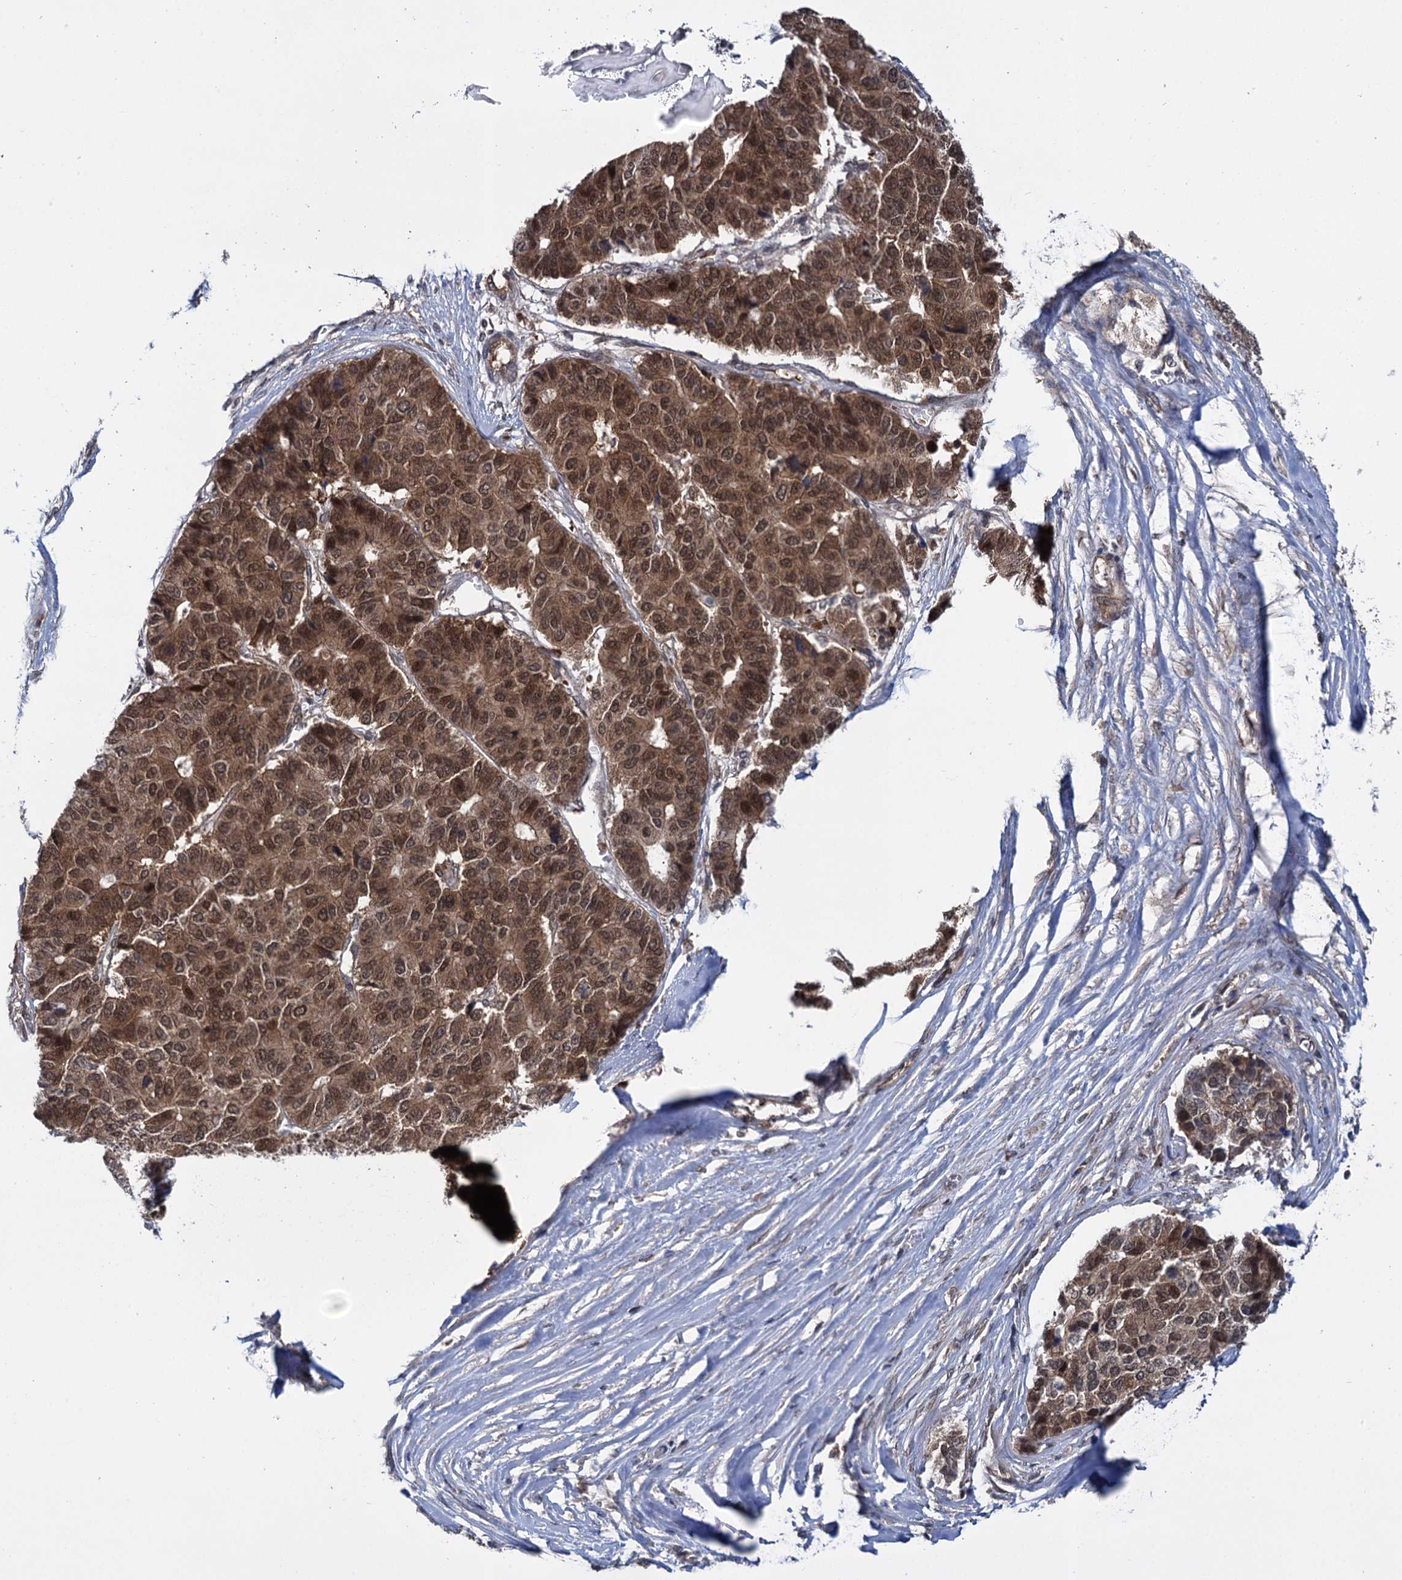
{"staining": {"intensity": "strong", "quantity": ">75%", "location": "cytoplasmic/membranous,nuclear"}, "tissue": "pancreatic cancer", "cell_type": "Tumor cells", "image_type": "cancer", "snomed": [{"axis": "morphology", "description": "Adenocarcinoma, NOS"}, {"axis": "topography", "description": "Pancreas"}], "caption": "Pancreatic cancer stained with IHC shows strong cytoplasmic/membranous and nuclear staining in approximately >75% of tumor cells.", "gene": "GLO1", "patient": {"sex": "male", "age": 50}}